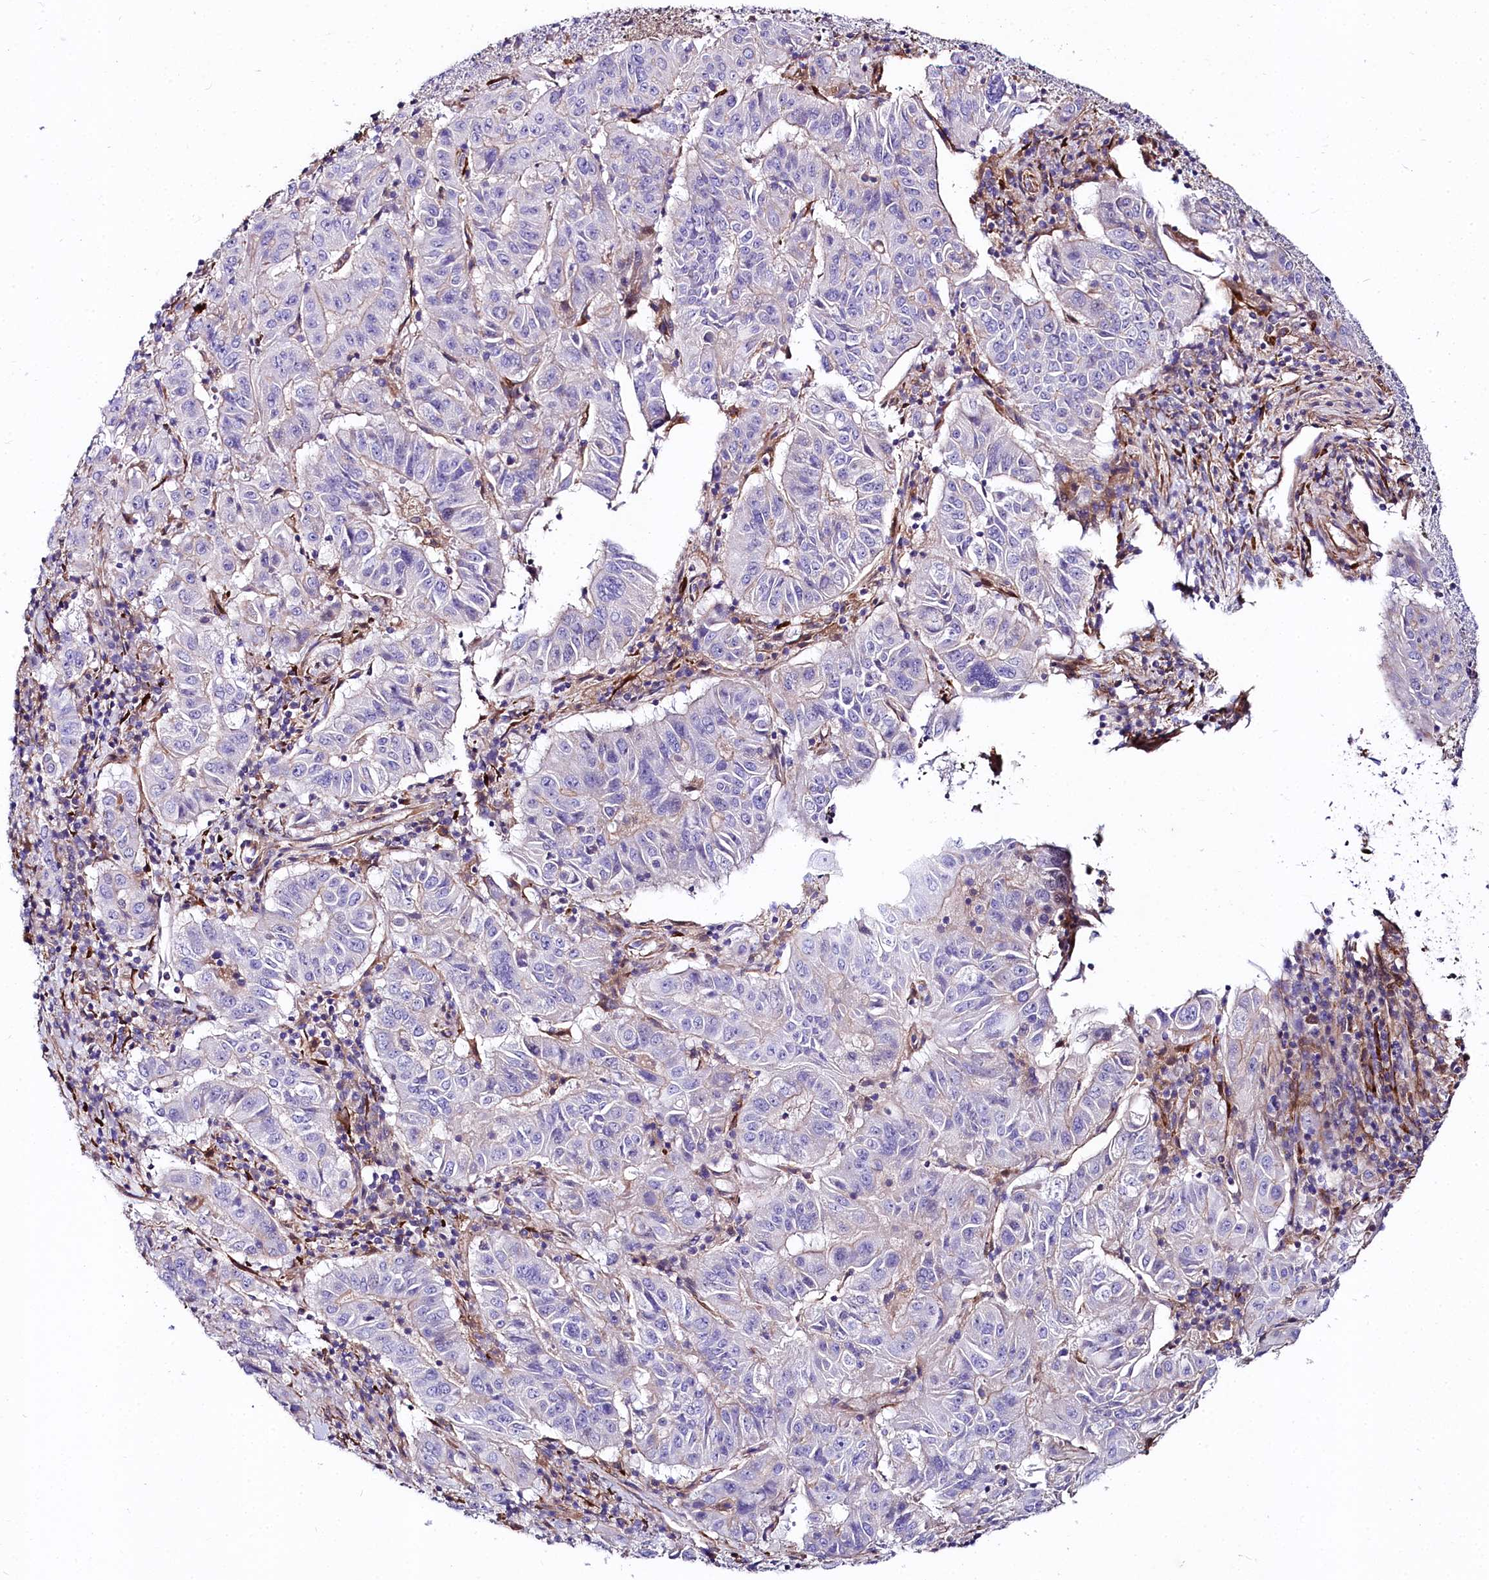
{"staining": {"intensity": "negative", "quantity": "none", "location": "none"}, "tissue": "pancreatic cancer", "cell_type": "Tumor cells", "image_type": "cancer", "snomed": [{"axis": "morphology", "description": "Adenocarcinoma, NOS"}, {"axis": "topography", "description": "Pancreas"}], "caption": "Immunohistochemistry (IHC) micrograph of neoplastic tissue: human pancreatic cancer (adenocarcinoma) stained with DAB (3,3'-diaminobenzidine) exhibits no significant protein positivity in tumor cells.", "gene": "FCHSD2", "patient": {"sex": "male", "age": 63}}